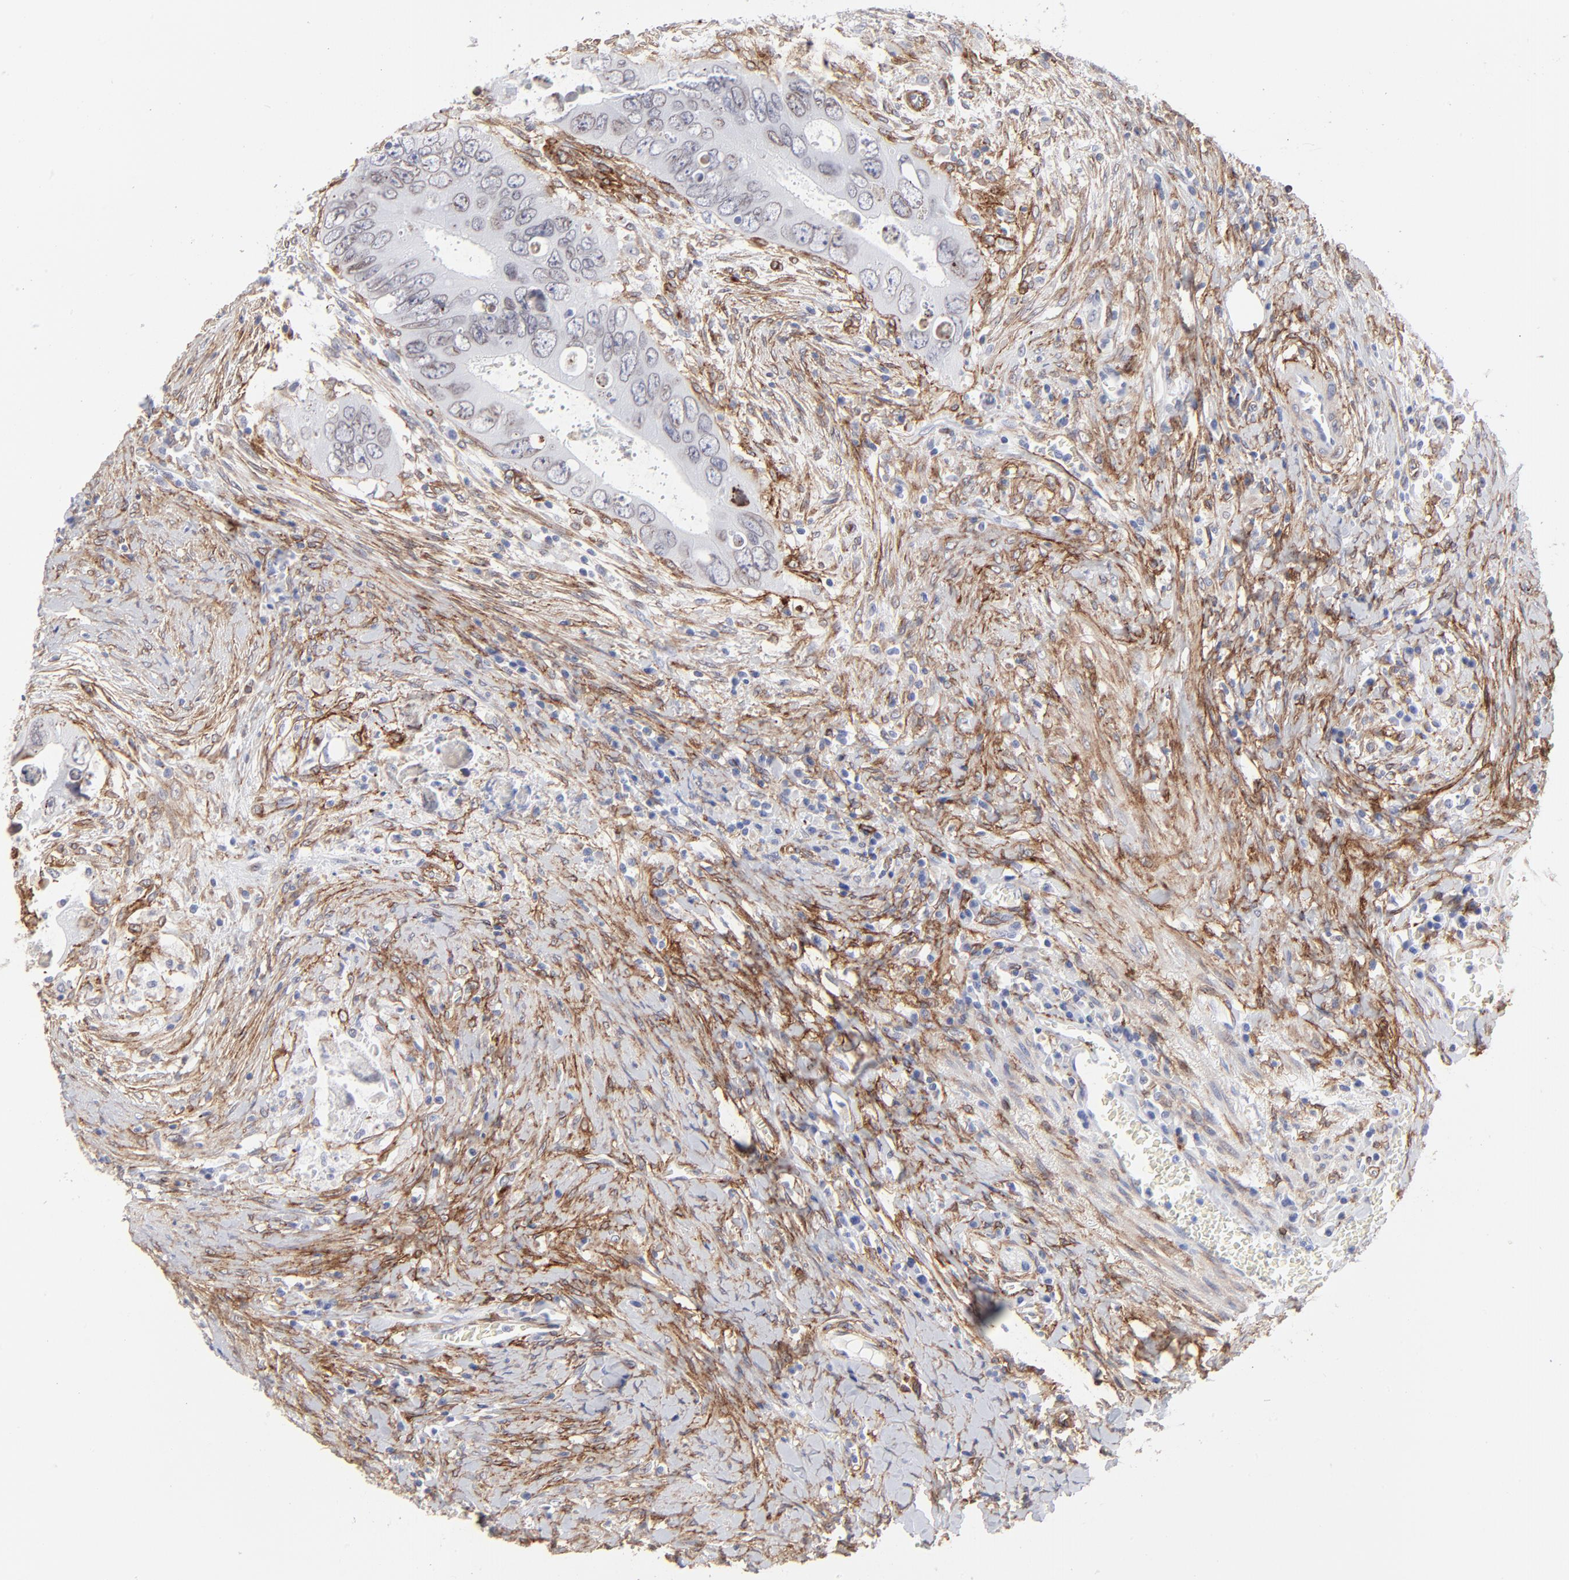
{"staining": {"intensity": "weak", "quantity": "<25%", "location": "nuclear"}, "tissue": "colorectal cancer", "cell_type": "Tumor cells", "image_type": "cancer", "snomed": [{"axis": "morphology", "description": "Adenocarcinoma, NOS"}, {"axis": "topography", "description": "Rectum"}], "caption": "DAB immunohistochemical staining of colorectal cancer reveals no significant positivity in tumor cells.", "gene": "PDGFRB", "patient": {"sex": "male", "age": 70}}